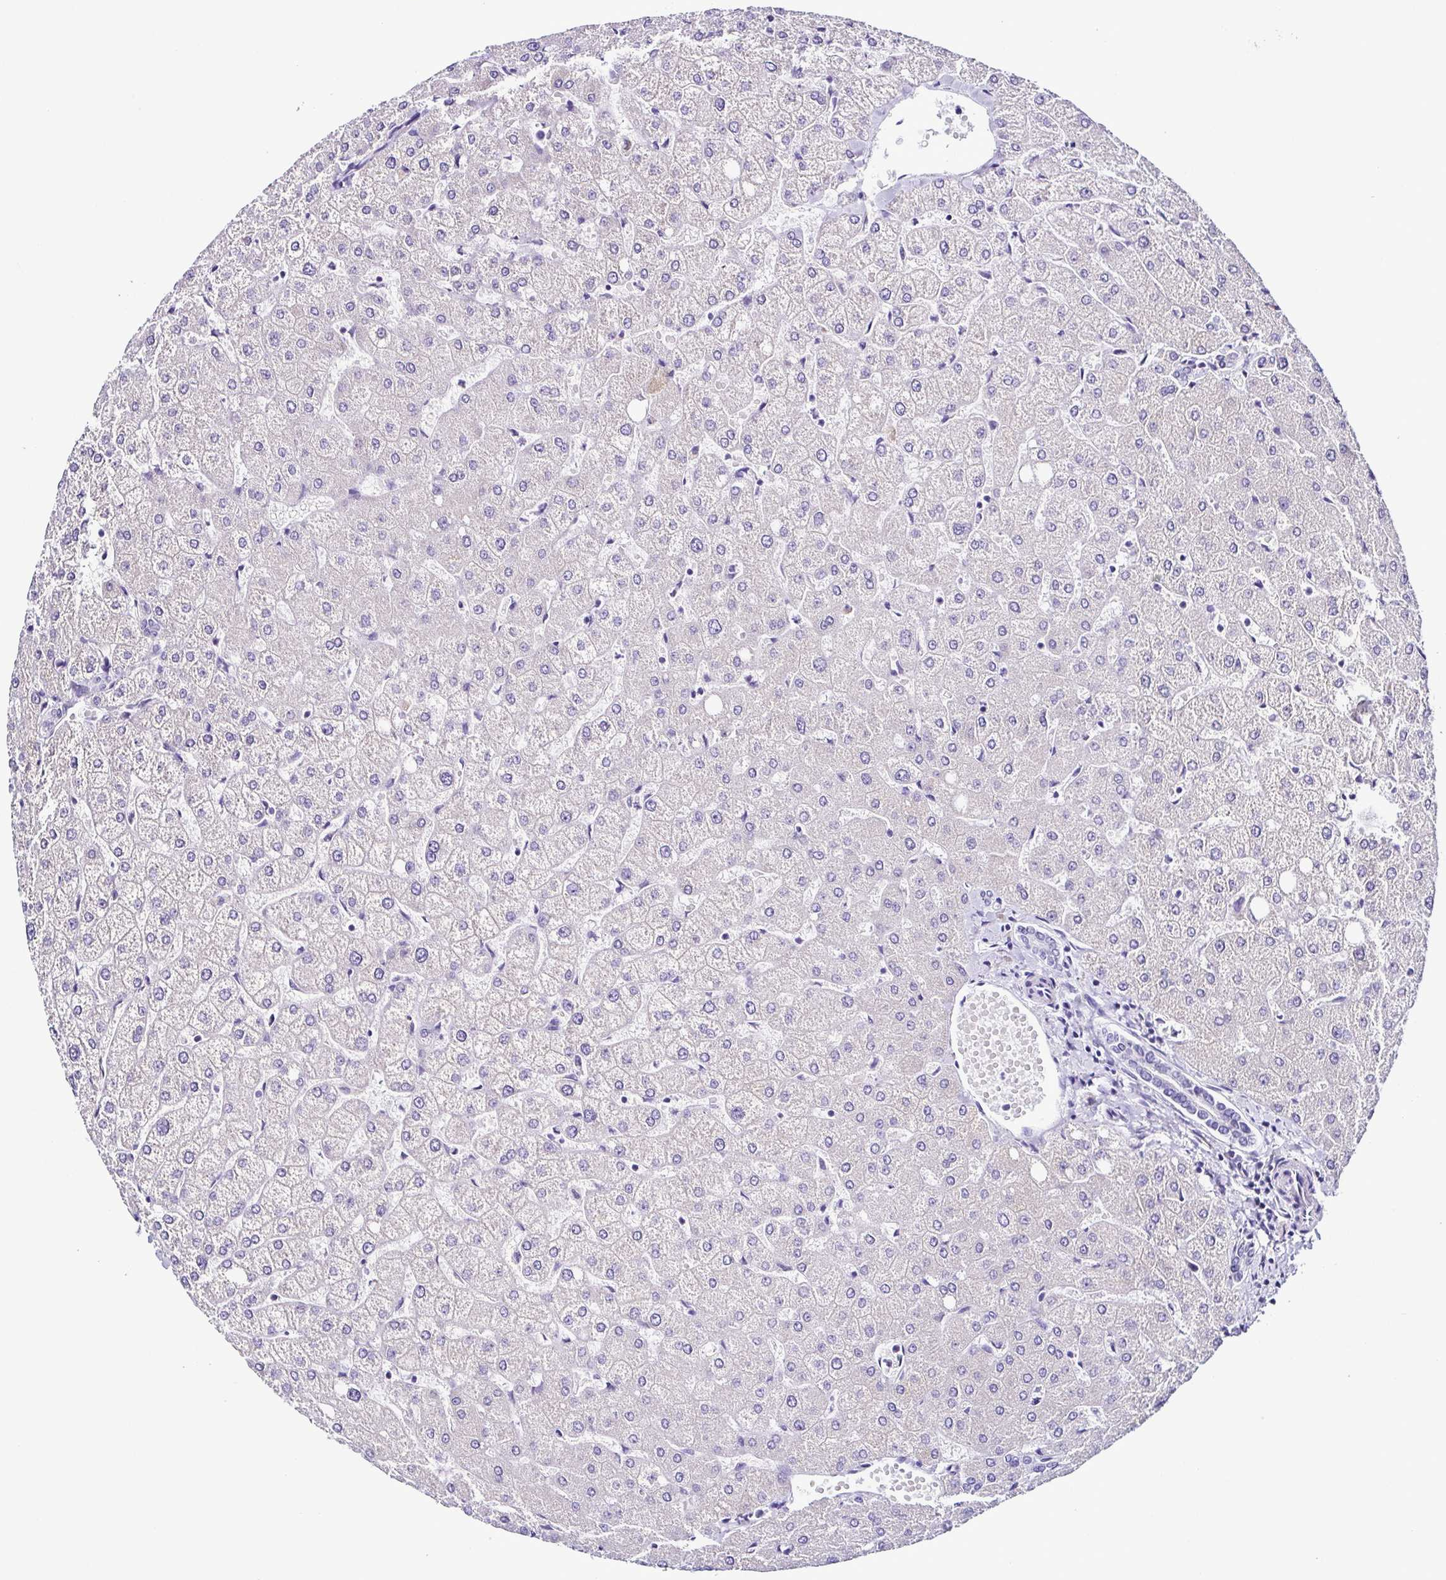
{"staining": {"intensity": "negative", "quantity": "none", "location": "none"}, "tissue": "liver", "cell_type": "Cholangiocytes", "image_type": "normal", "snomed": [{"axis": "morphology", "description": "Normal tissue, NOS"}, {"axis": "topography", "description": "Liver"}], "caption": "Cholangiocytes show no significant positivity in benign liver. The staining was performed using DAB to visualize the protein expression in brown, while the nuclei were stained in blue with hematoxylin (Magnification: 20x).", "gene": "SRL", "patient": {"sex": "female", "age": 54}}